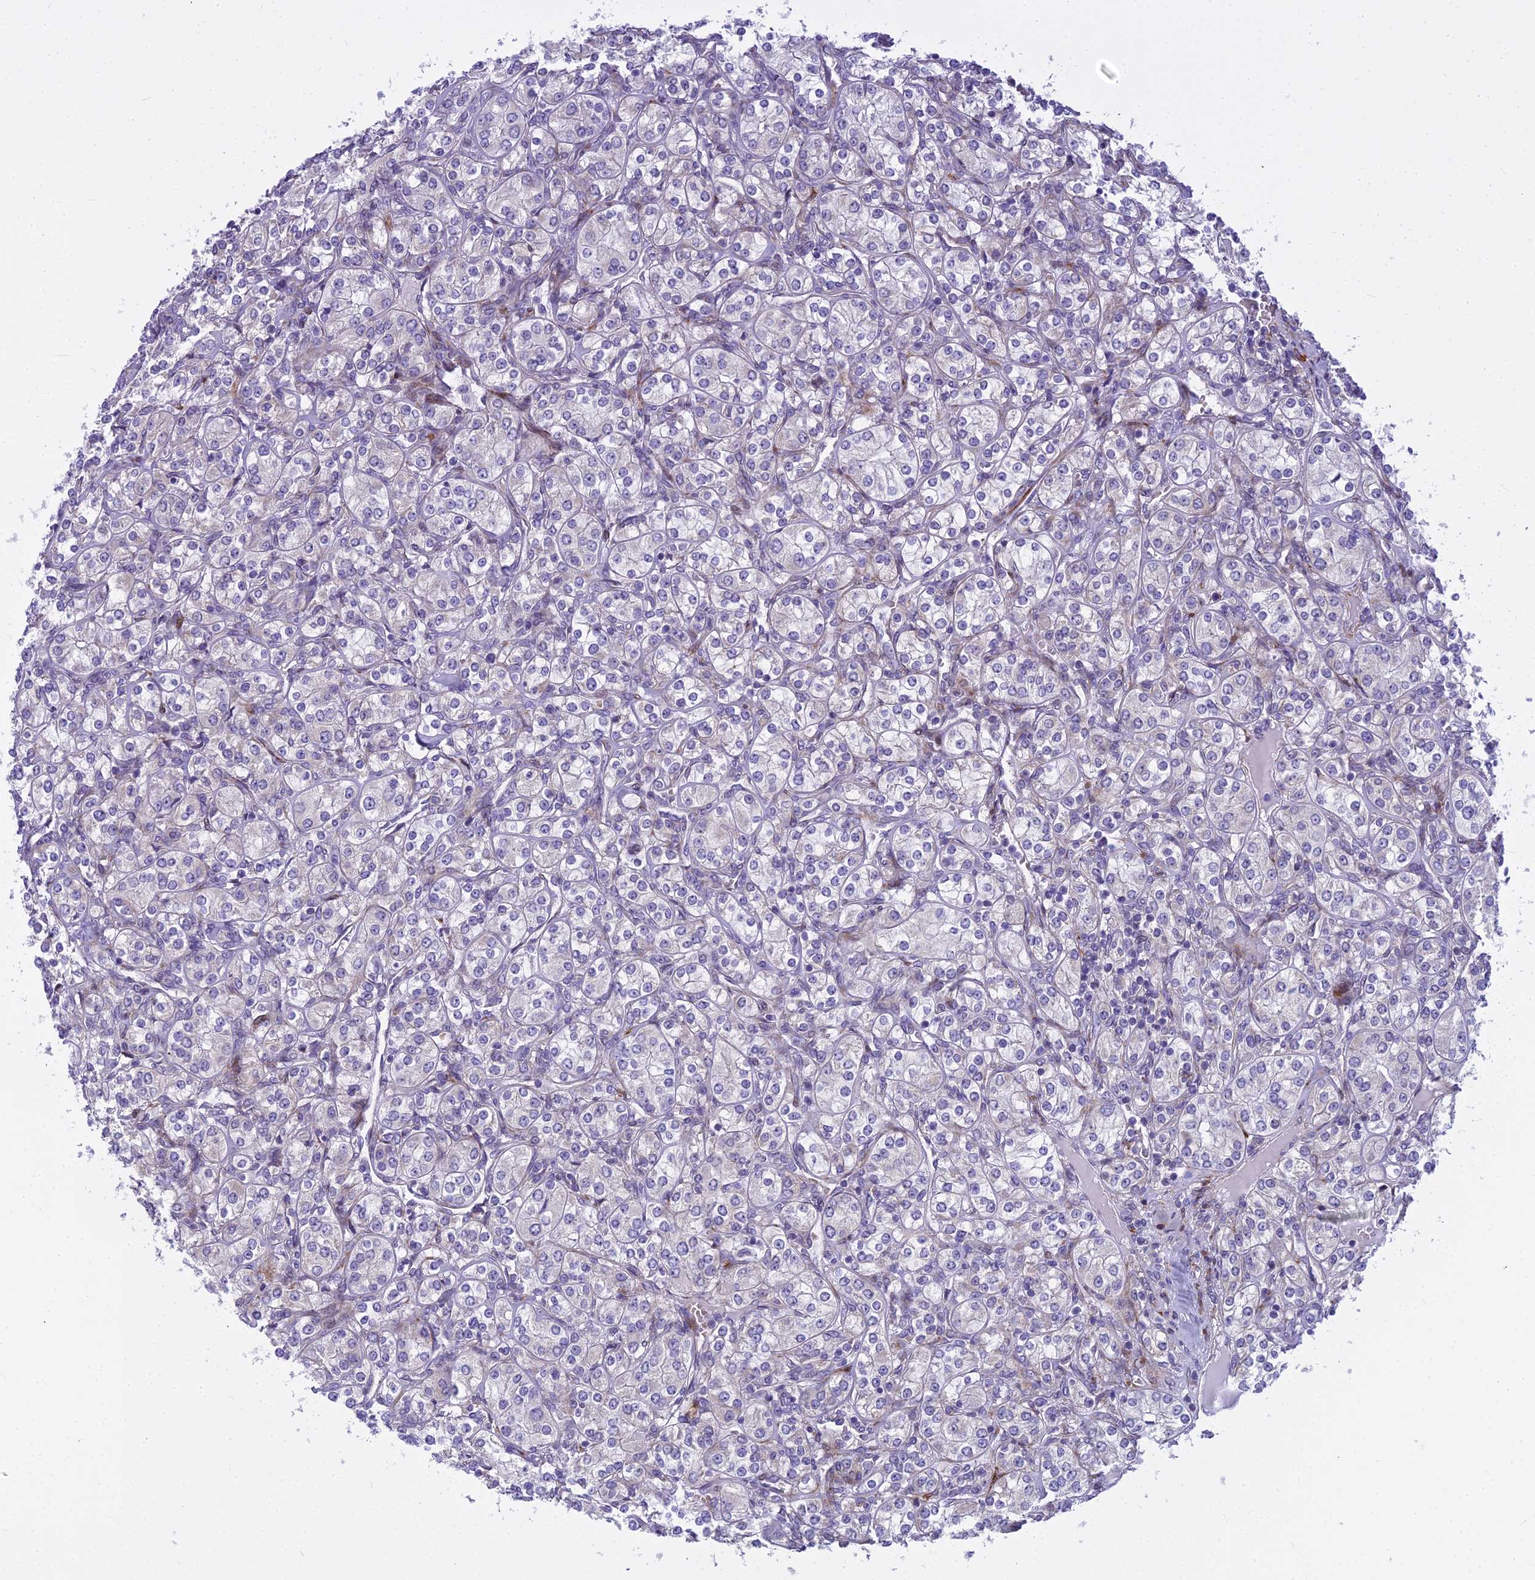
{"staining": {"intensity": "negative", "quantity": "none", "location": "none"}, "tissue": "renal cancer", "cell_type": "Tumor cells", "image_type": "cancer", "snomed": [{"axis": "morphology", "description": "Adenocarcinoma, NOS"}, {"axis": "topography", "description": "Kidney"}], "caption": "A photomicrograph of renal cancer stained for a protein demonstrates no brown staining in tumor cells. Nuclei are stained in blue.", "gene": "PCDHB14", "patient": {"sex": "male", "age": 77}}